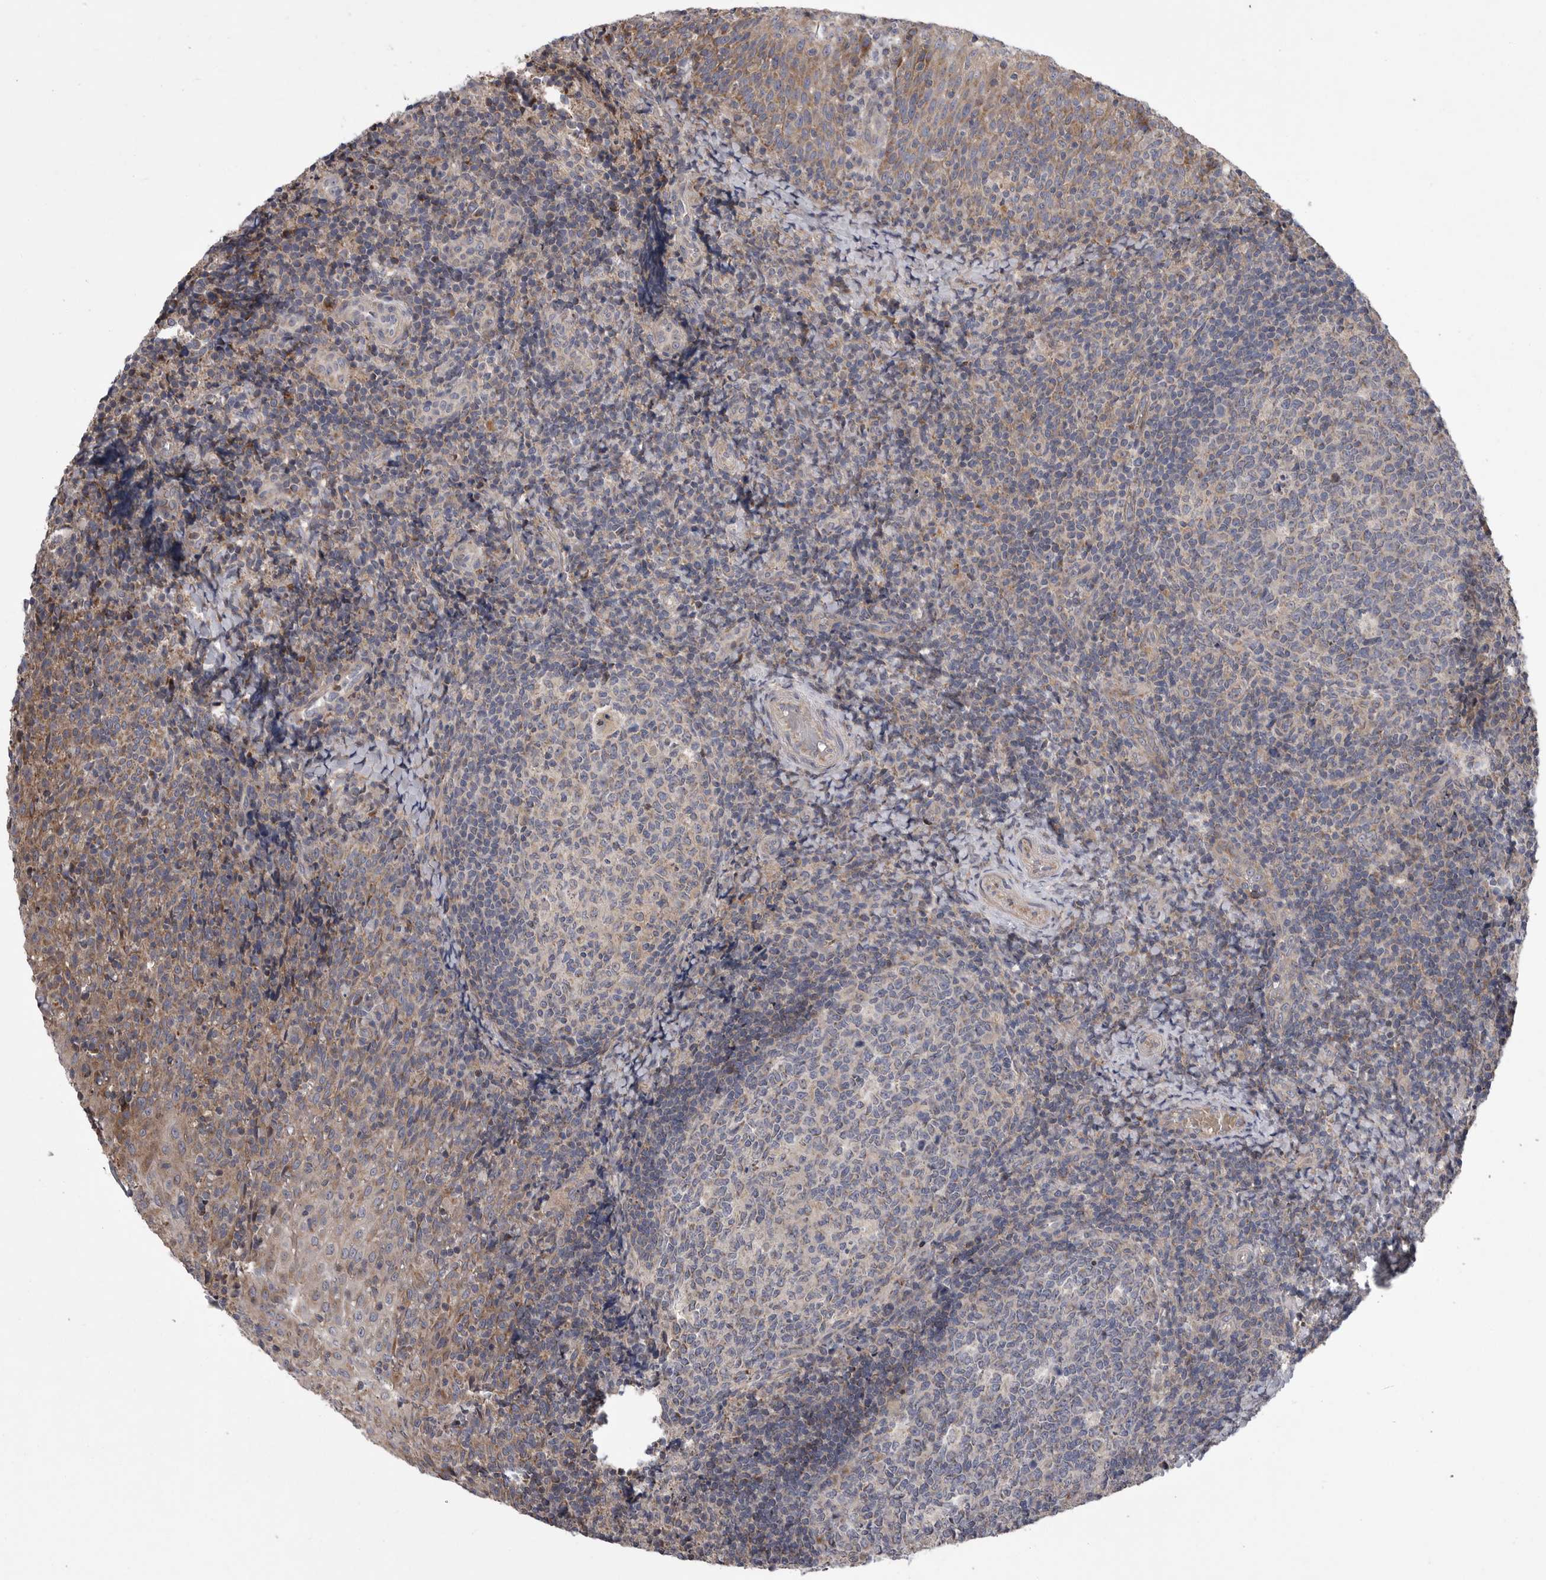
{"staining": {"intensity": "negative", "quantity": "none", "location": "none"}, "tissue": "tonsil", "cell_type": "Germinal center cells", "image_type": "normal", "snomed": [{"axis": "morphology", "description": "Normal tissue, NOS"}, {"axis": "topography", "description": "Tonsil"}], "caption": "Immunohistochemistry (IHC) histopathology image of benign tonsil: tonsil stained with DAB (3,3'-diaminobenzidine) exhibits no significant protein staining in germinal center cells.", "gene": "CRP", "patient": {"sex": "female", "age": 19}}